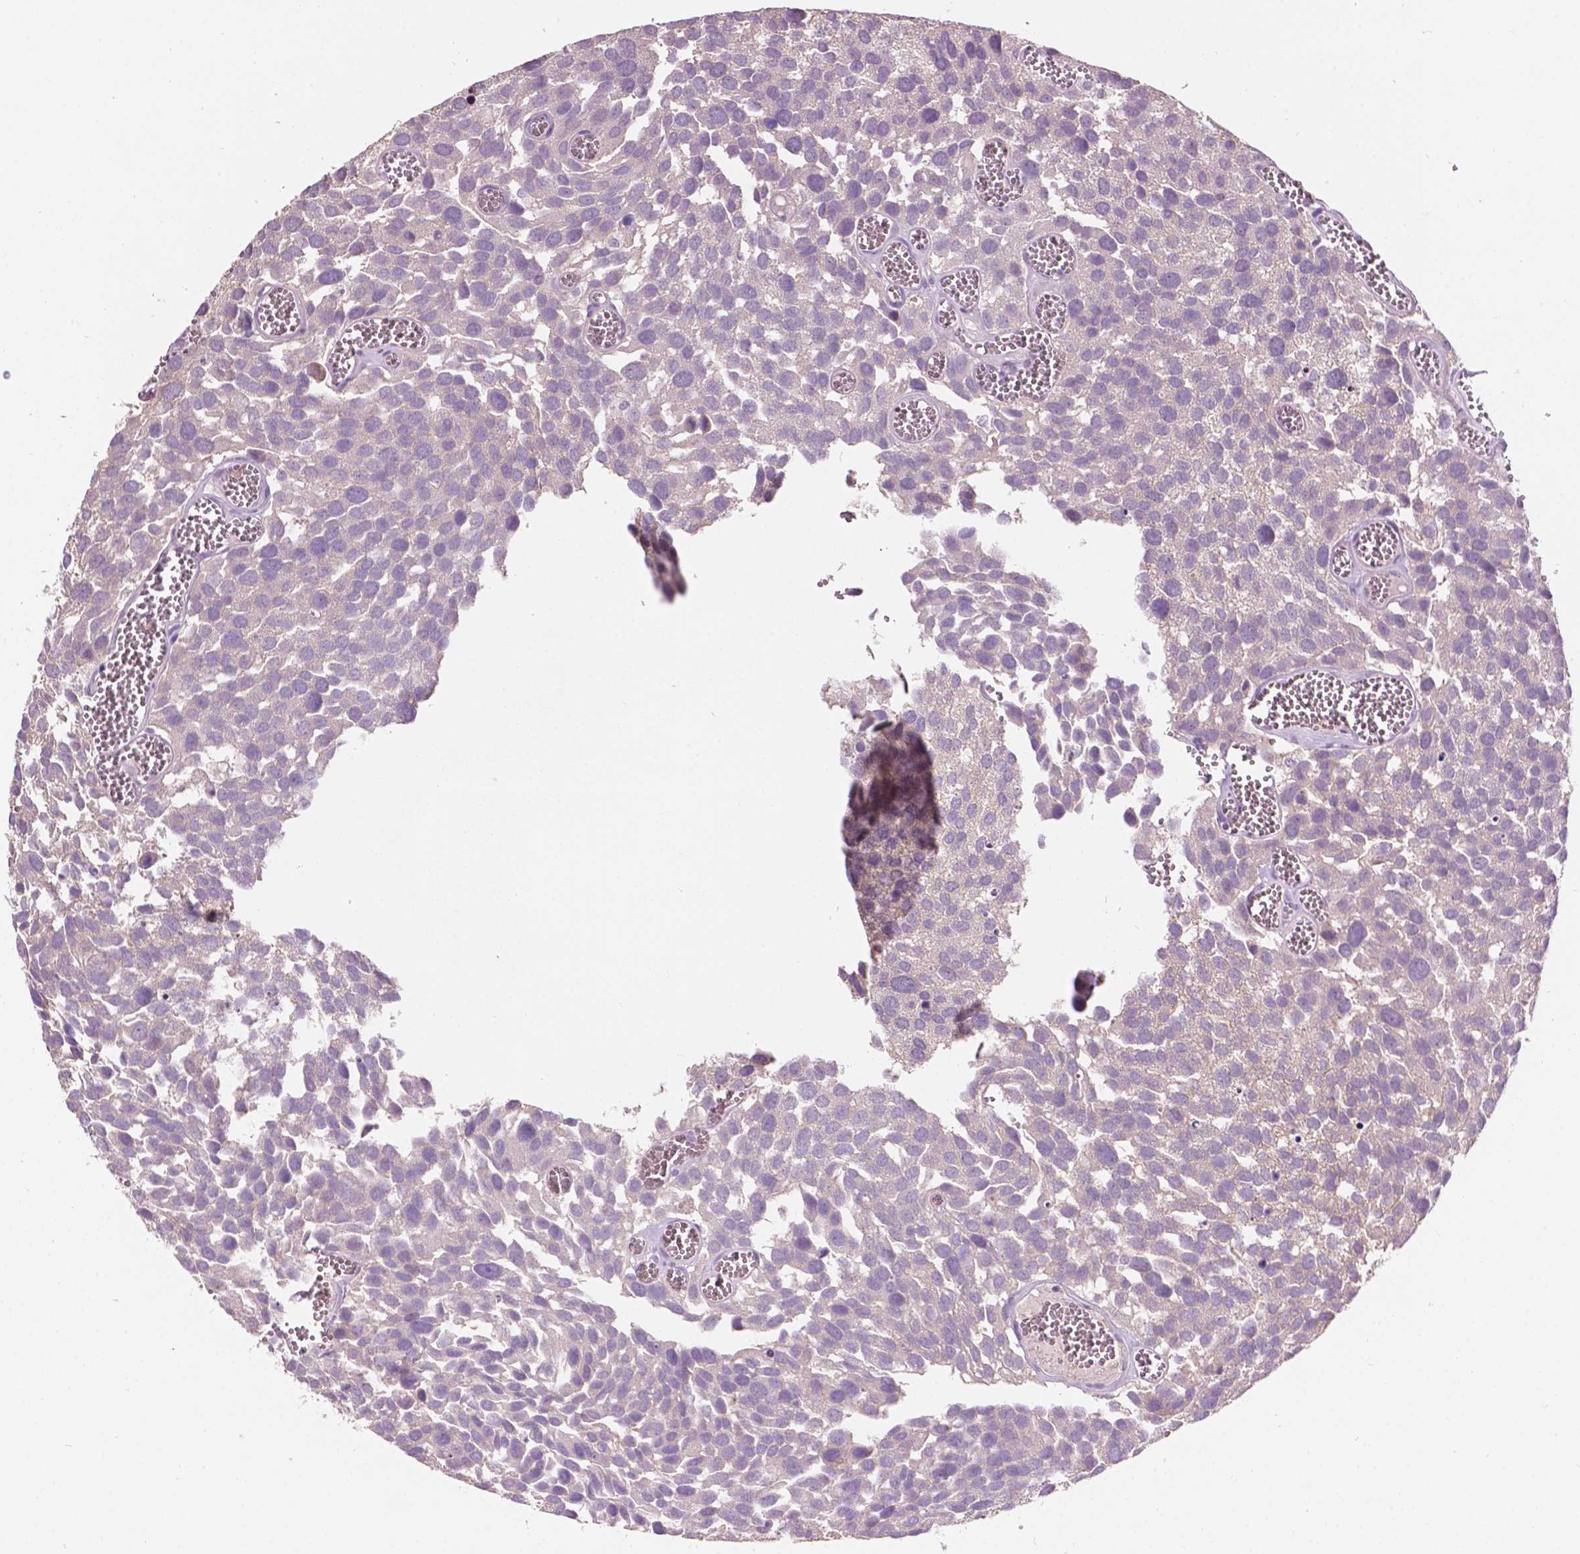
{"staining": {"intensity": "negative", "quantity": "none", "location": "none"}, "tissue": "urothelial cancer", "cell_type": "Tumor cells", "image_type": "cancer", "snomed": [{"axis": "morphology", "description": "Urothelial carcinoma, Low grade"}, {"axis": "topography", "description": "Urinary bladder"}], "caption": "Immunohistochemistry of urothelial carcinoma (low-grade) exhibits no positivity in tumor cells.", "gene": "TM6SF2", "patient": {"sex": "female", "age": 69}}